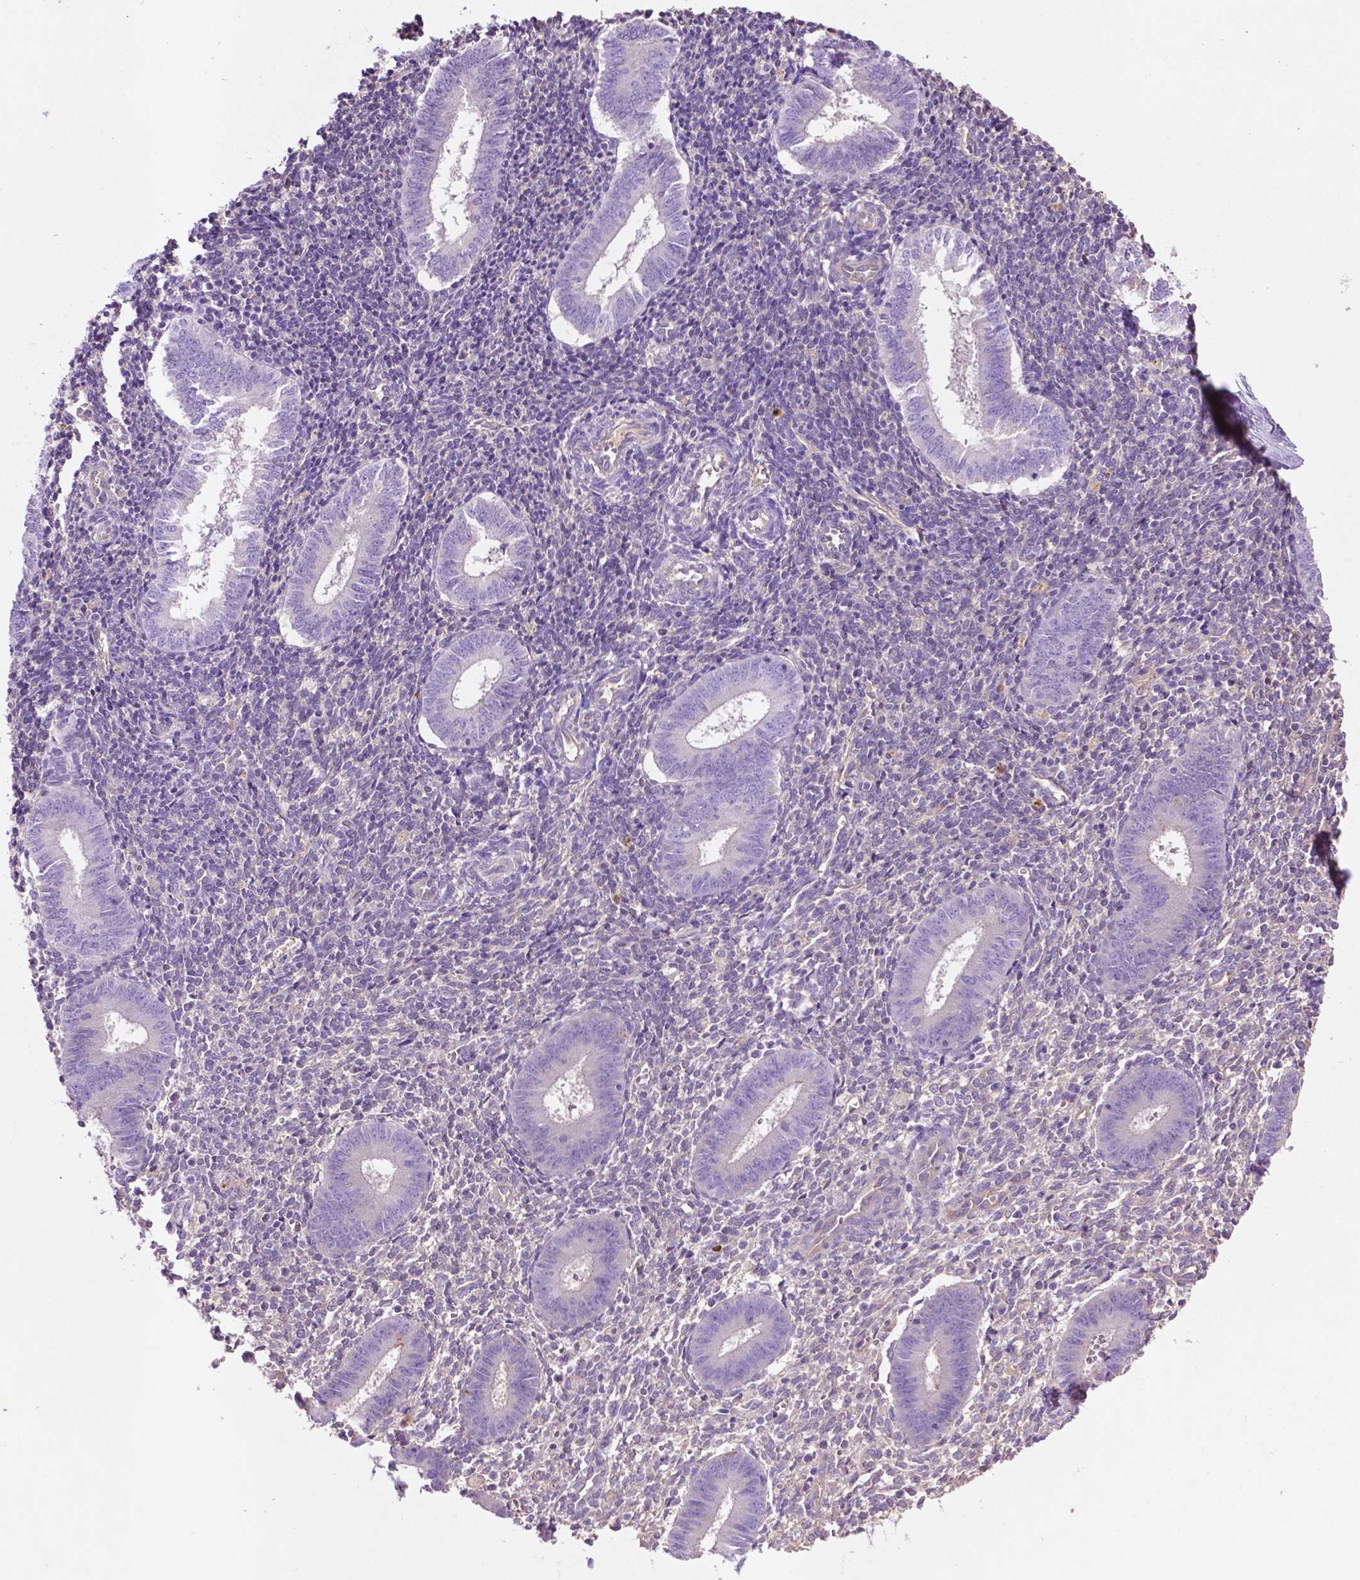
{"staining": {"intensity": "negative", "quantity": "none", "location": "none"}, "tissue": "endometrium", "cell_type": "Cells in endometrial stroma", "image_type": "normal", "snomed": [{"axis": "morphology", "description": "Normal tissue, NOS"}, {"axis": "topography", "description": "Endometrium"}], "caption": "Image shows no protein expression in cells in endometrial stroma of normal endometrium.", "gene": "GDPD5", "patient": {"sex": "female", "age": 25}}